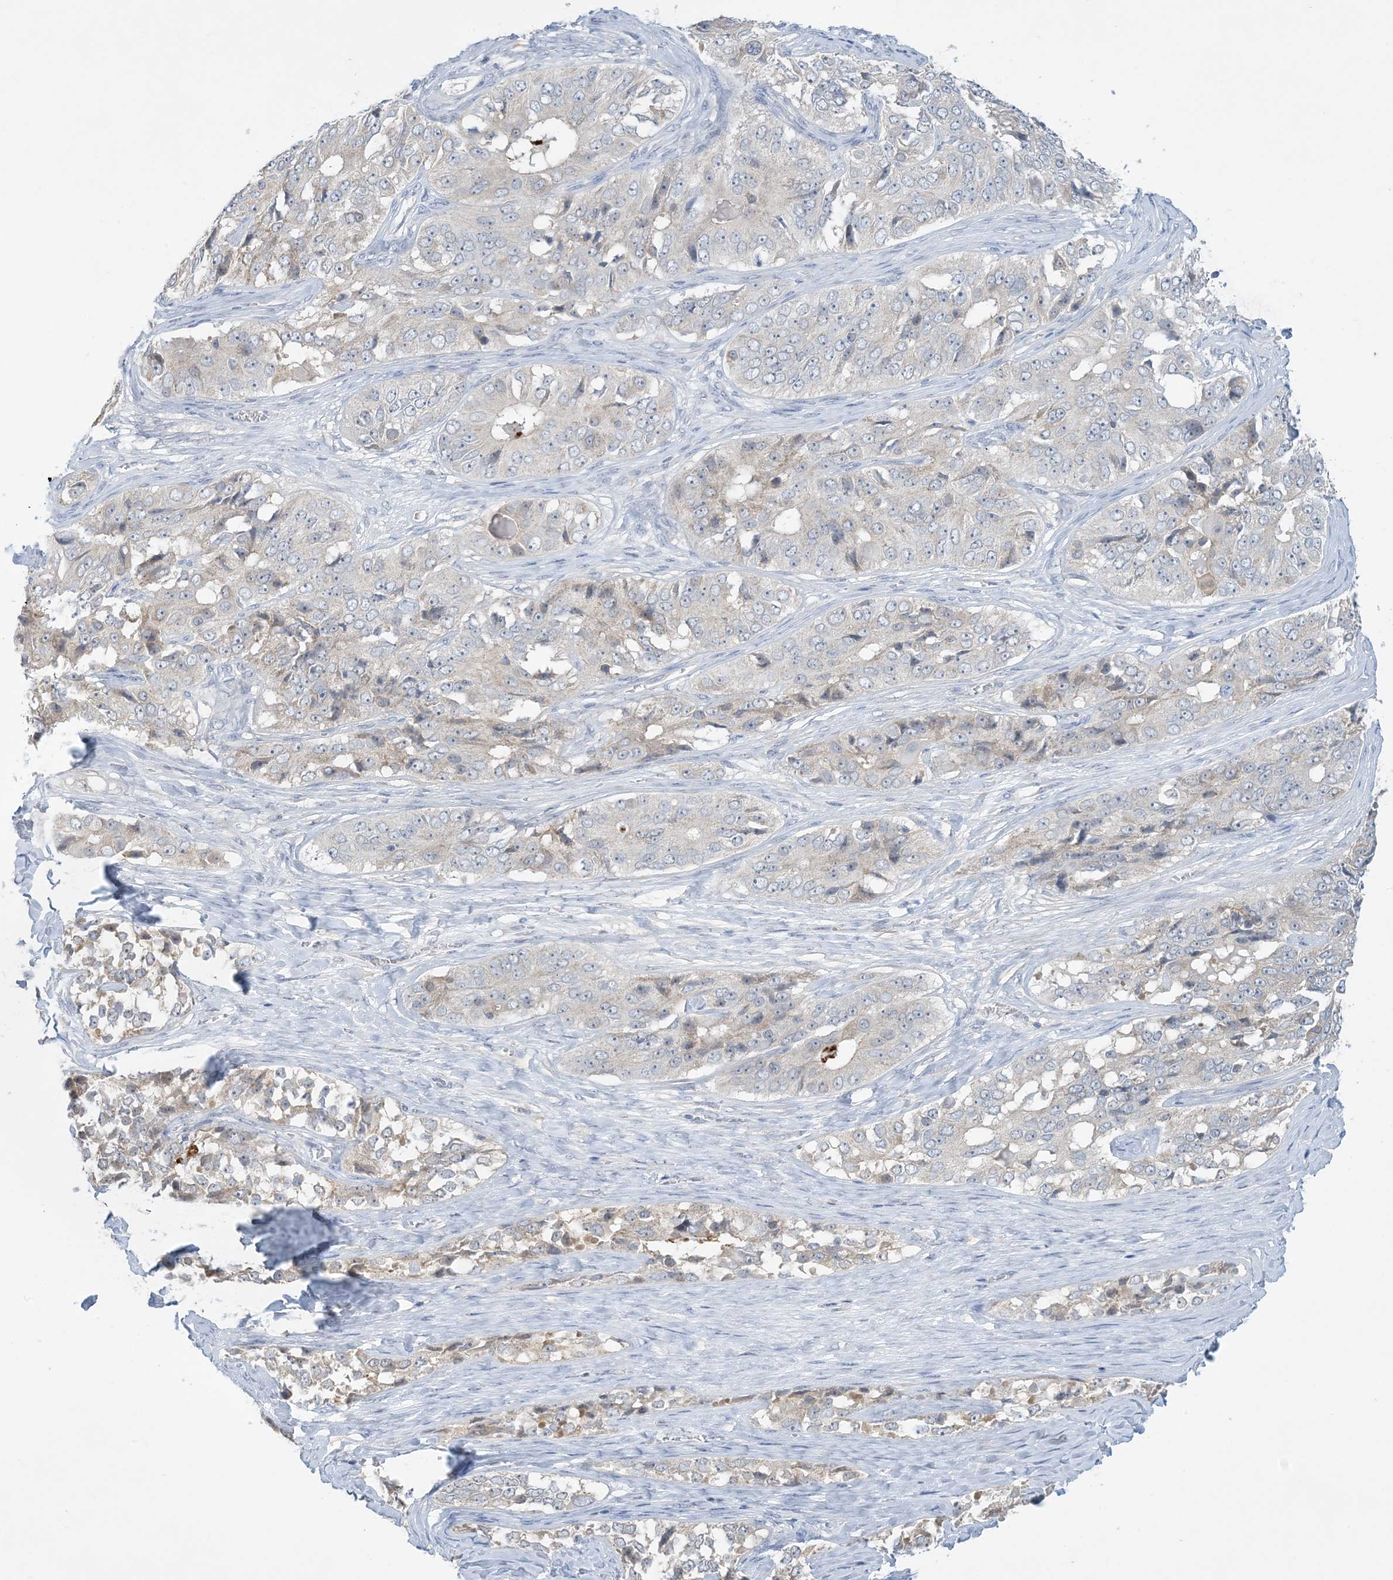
{"staining": {"intensity": "negative", "quantity": "none", "location": "none"}, "tissue": "ovarian cancer", "cell_type": "Tumor cells", "image_type": "cancer", "snomed": [{"axis": "morphology", "description": "Carcinoma, endometroid"}, {"axis": "topography", "description": "Ovary"}], "caption": "Micrograph shows no protein positivity in tumor cells of ovarian cancer tissue. Nuclei are stained in blue.", "gene": "MRPS18A", "patient": {"sex": "female", "age": 51}}